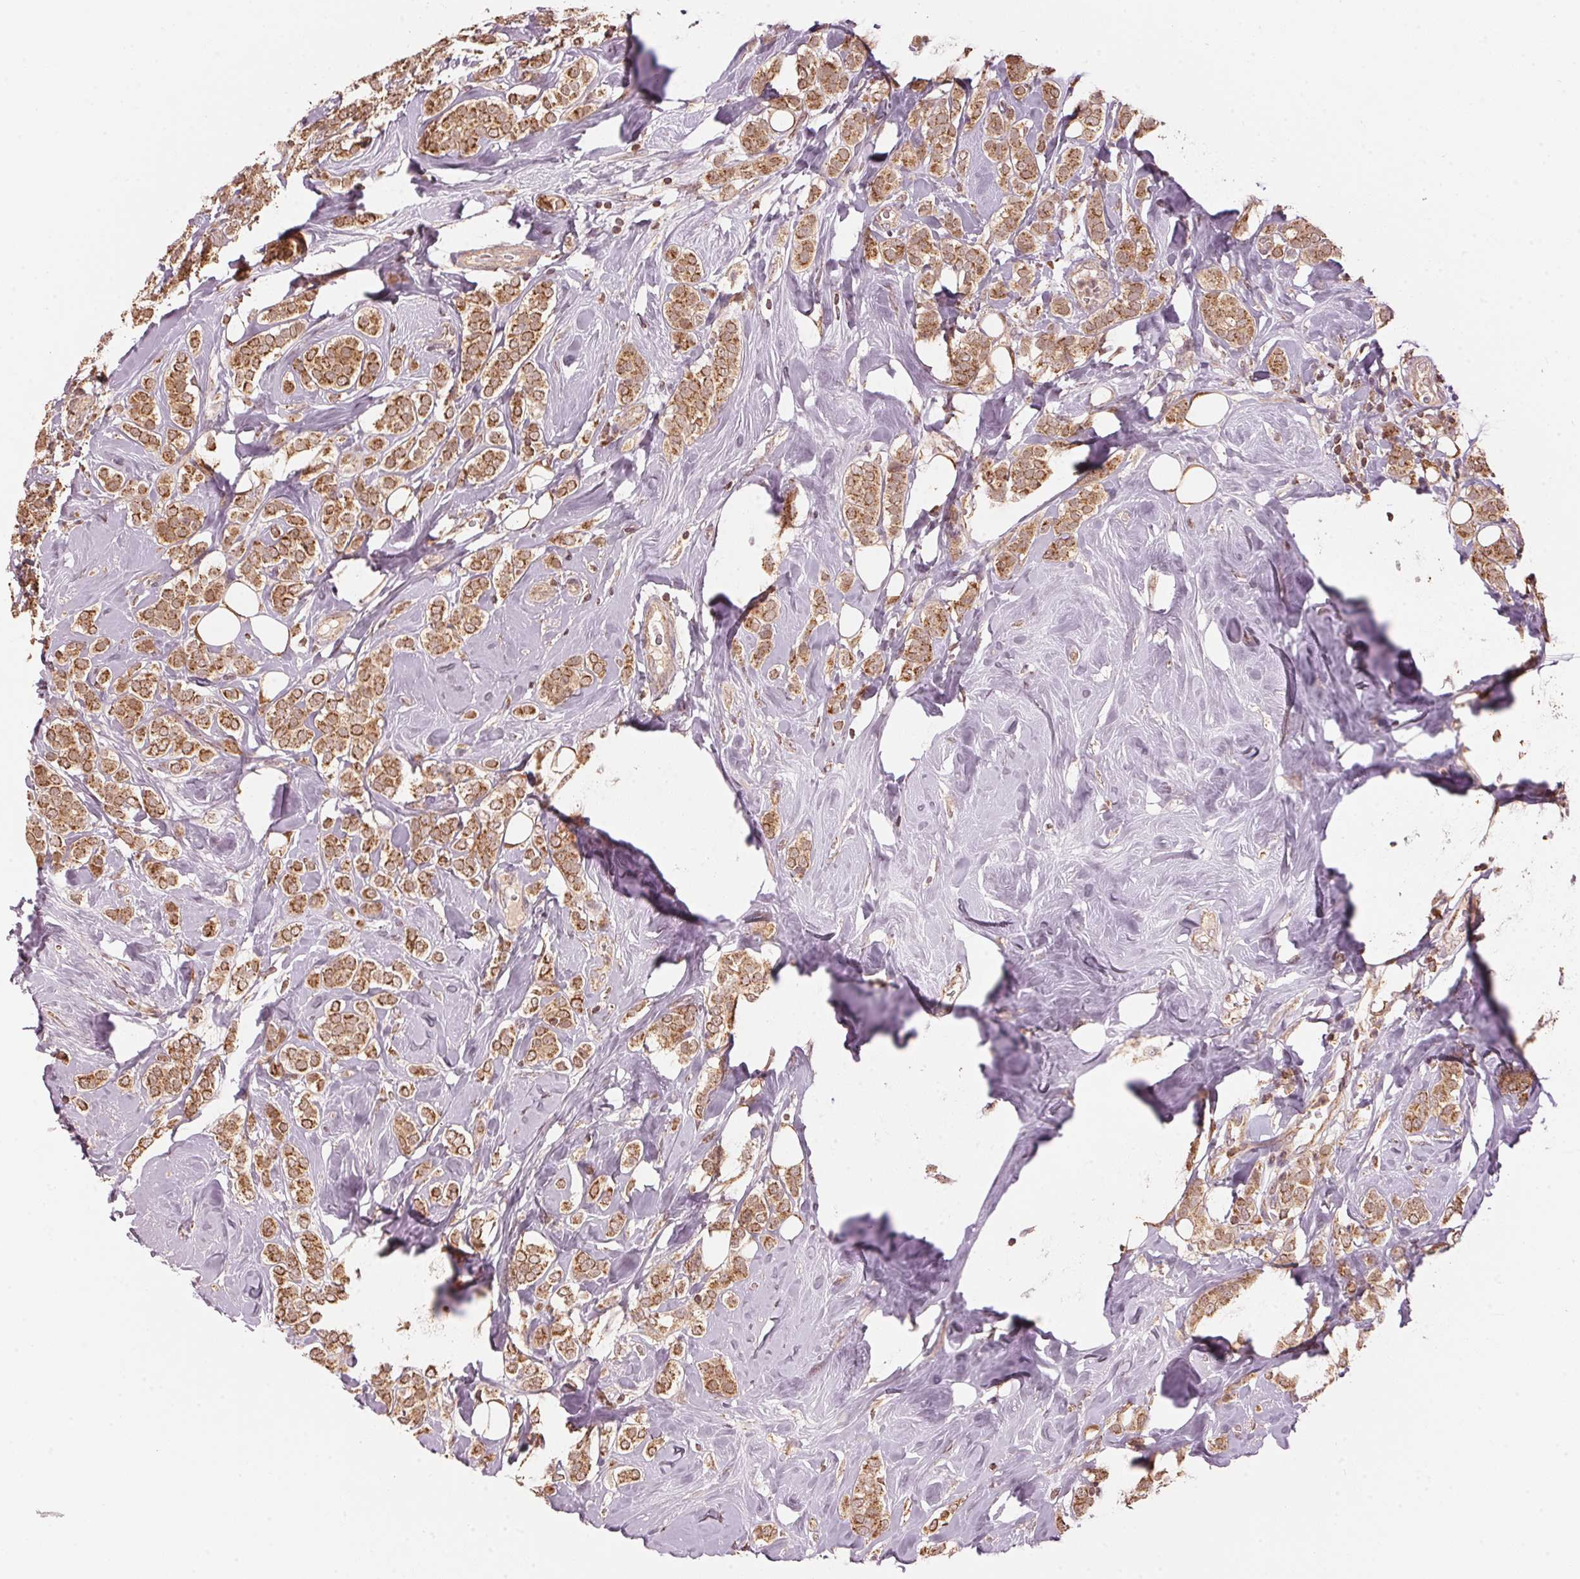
{"staining": {"intensity": "strong", "quantity": ">75%", "location": "cytoplasmic/membranous"}, "tissue": "breast cancer", "cell_type": "Tumor cells", "image_type": "cancer", "snomed": [{"axis": "morphology", "description": "Lobular carcinoma"}, {"axis": "topography", "description": "Breast"}], "caption": "Strong cytoplasmic/membranous protein staining is appreciated in about >75% of tumor cells in lobular carcinoma (breast). (DAB IHC, brown staining for protein, blue staining for nuclei).", "gene": "ARHGAP6", "patient": {"sex": "female", "age": 49}}